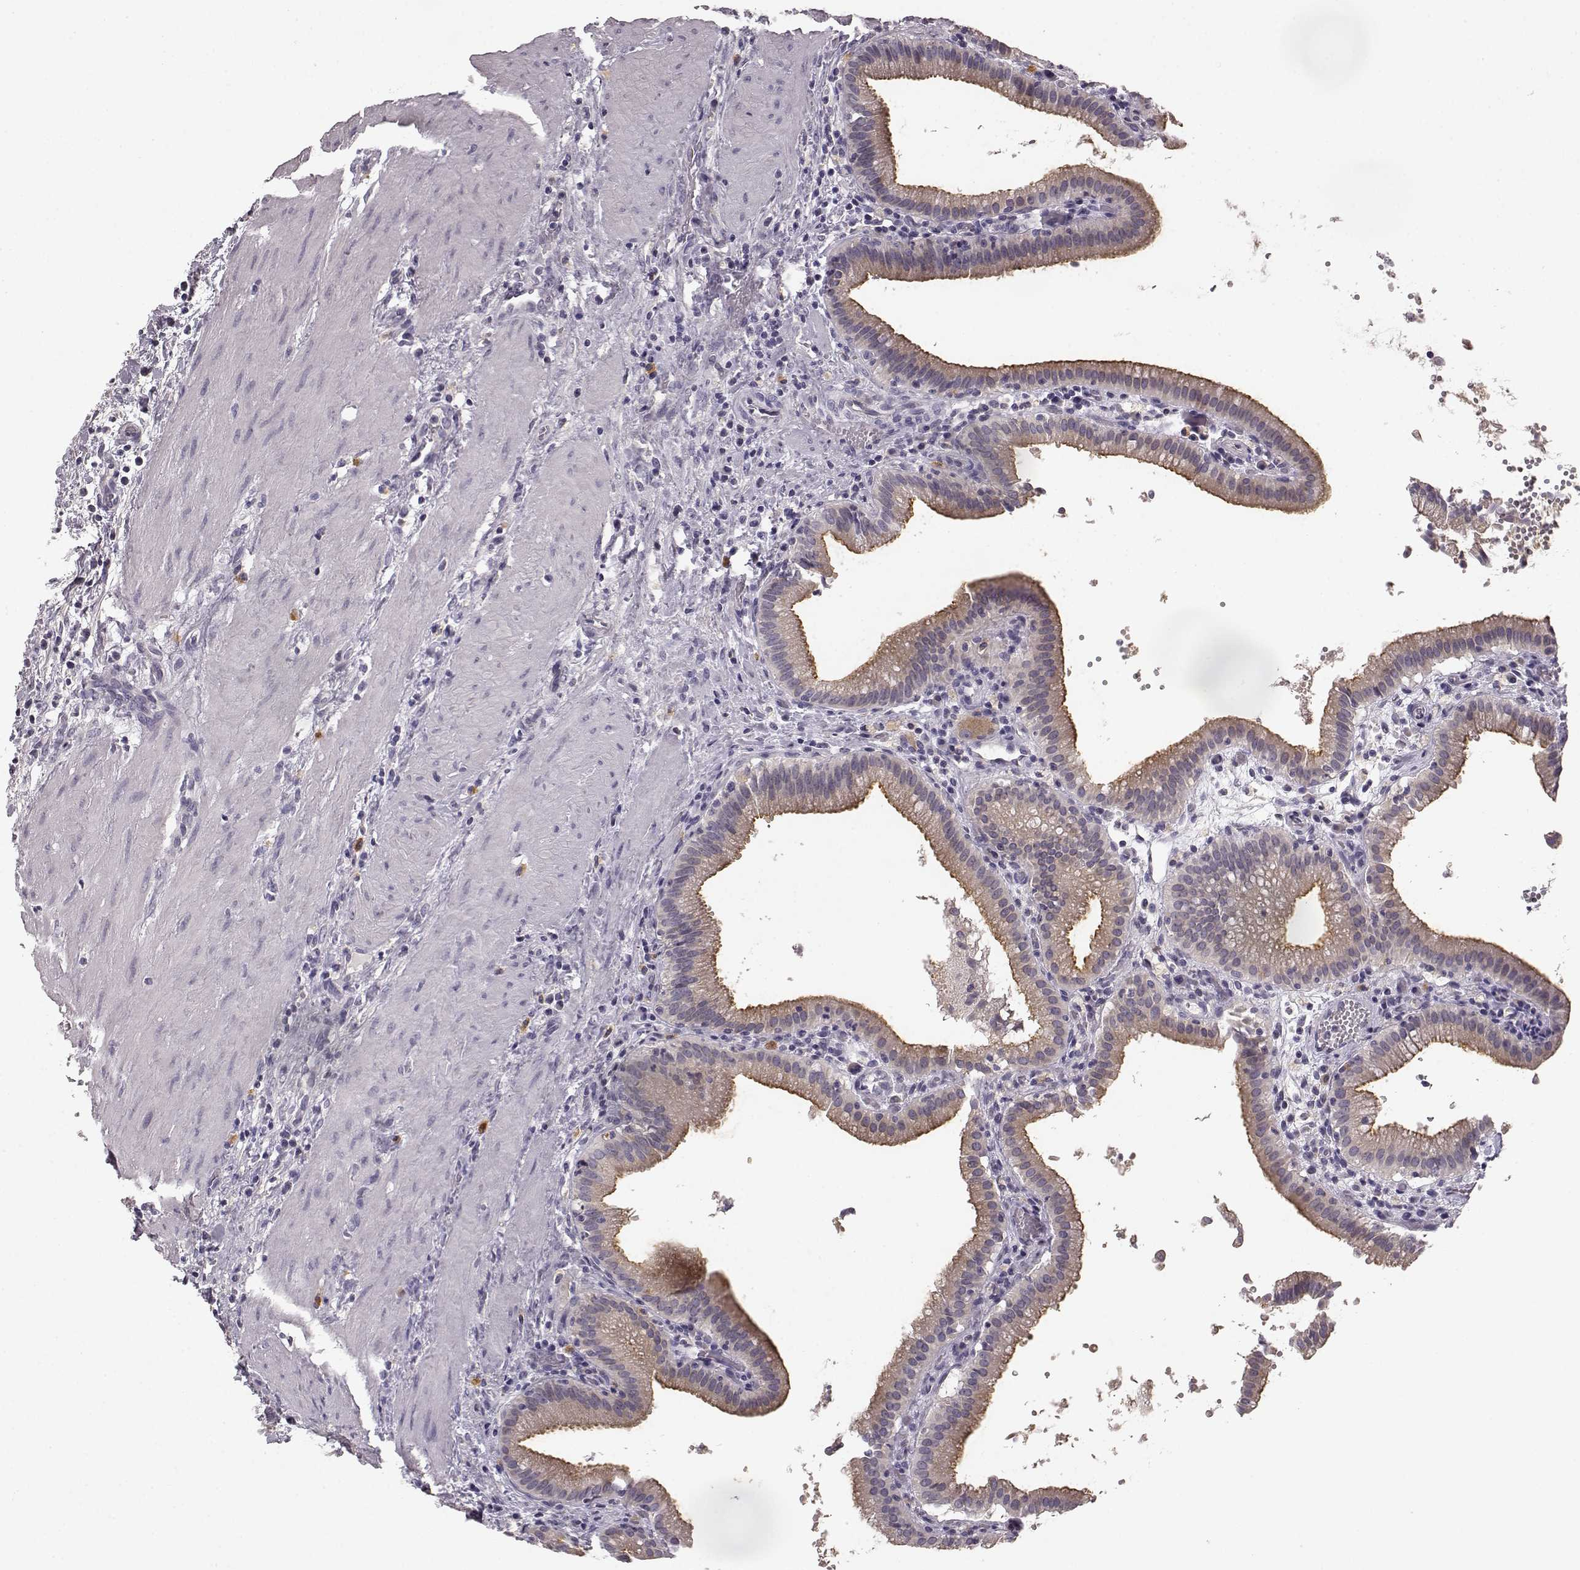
{"staining": {"intensity": "moderate", "quantity": ">75%", "location": "cytoplasmic/membranous"}, "tissue": "gallbladder", "cell_type": "Glandular cells", "image_type": "normal", "snomed": [{"axis": "morphology", "description": "Normal tissue, NOS"}, {"axis": "topography", "description": "Gallbladder"}], "caption": "An IHC micrograph of normal tissue is shown. Protein staining in brown shows moderate cytoplasmic/membranous positivity in gallbladder within glandular cells.", "gene": "GHR", "patient": {"sex": "male", "age": 42}}